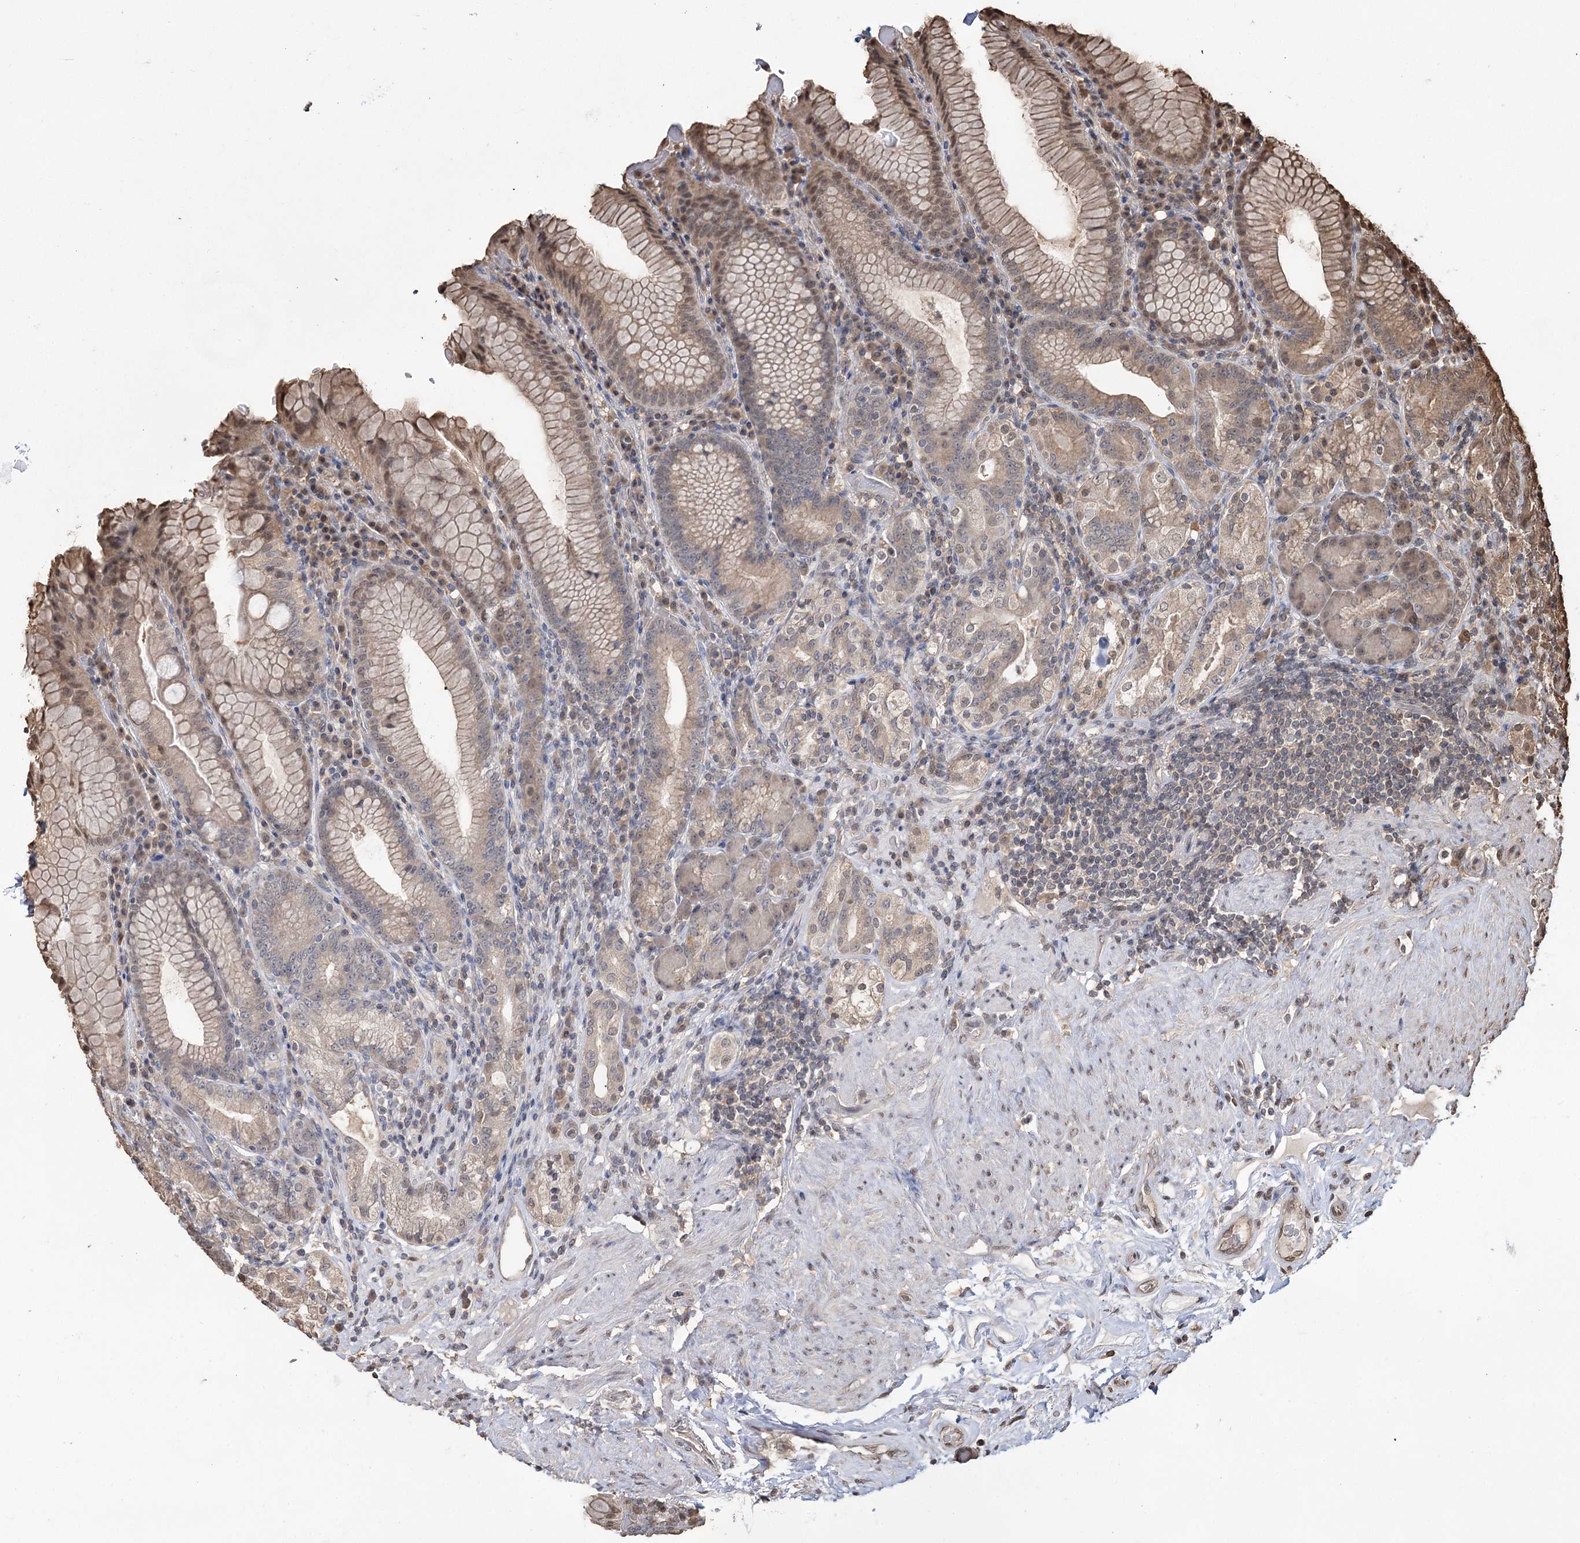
{"staining": {"intensity": "weak", "quantity": "25%-75%", "location": "nuclear"}, "tissue": "stomach", "cell_type": "Glandular cells", "image_type": "normal", "snomed": [{"axis": "morphology", "description": "Normal tissue, NOS"}, {"axis": "topography", "description": "Stomach, upper"}, {"axis": "topography", "description": "Stomach, lower"}], "caption": "Protein staining shows weak nuclear expression in about 25%-75% of glandular cells in benign stomach.", "gene": "PLCH1", "patient": {"sex": "female", "age": 76}}